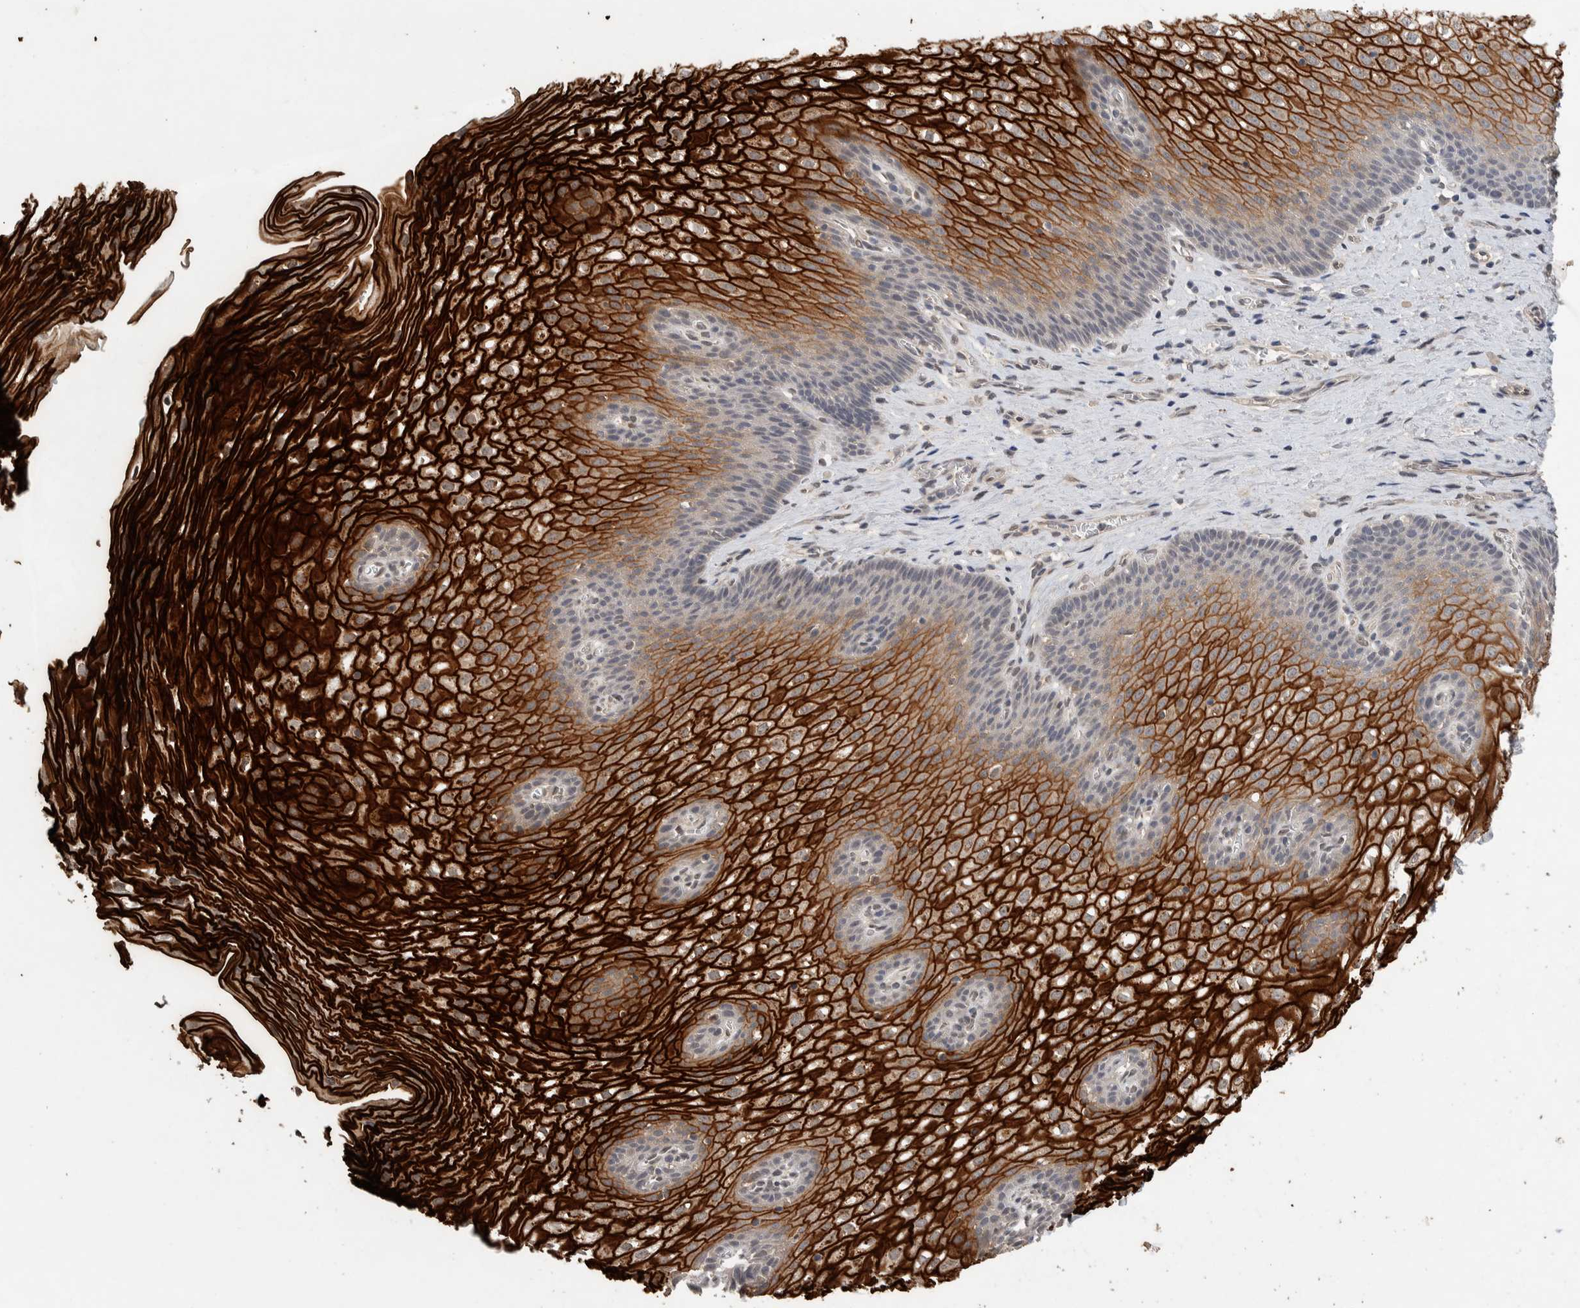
{"staining": {"intensity": "strong", "quantity": ">75%", "location": "cytoplasmic/membranous"}, "tissue": "esophagus", "cell_type": "Squamous epithelial cells", "image_type": "normal", "snomed": [{"axis": "morphology", "description": "Normal tissue, NOS"}, {"axis": "topography", "description": "Esophagus"}], "caption": "DAB (3,3'-diaminobenzidine) immunohistochemical staining of benign esophagus exhibits strong cytoplasmic/membranous protein staining in approximately >75% of squamous epithelial cells. (DAB (3,3'-diaminobenzidine) IHC, brown staining for protein, blue staining for nuclei).", "gene": "CYSRT1", "patient": {"sex": "male", "age": 48}}